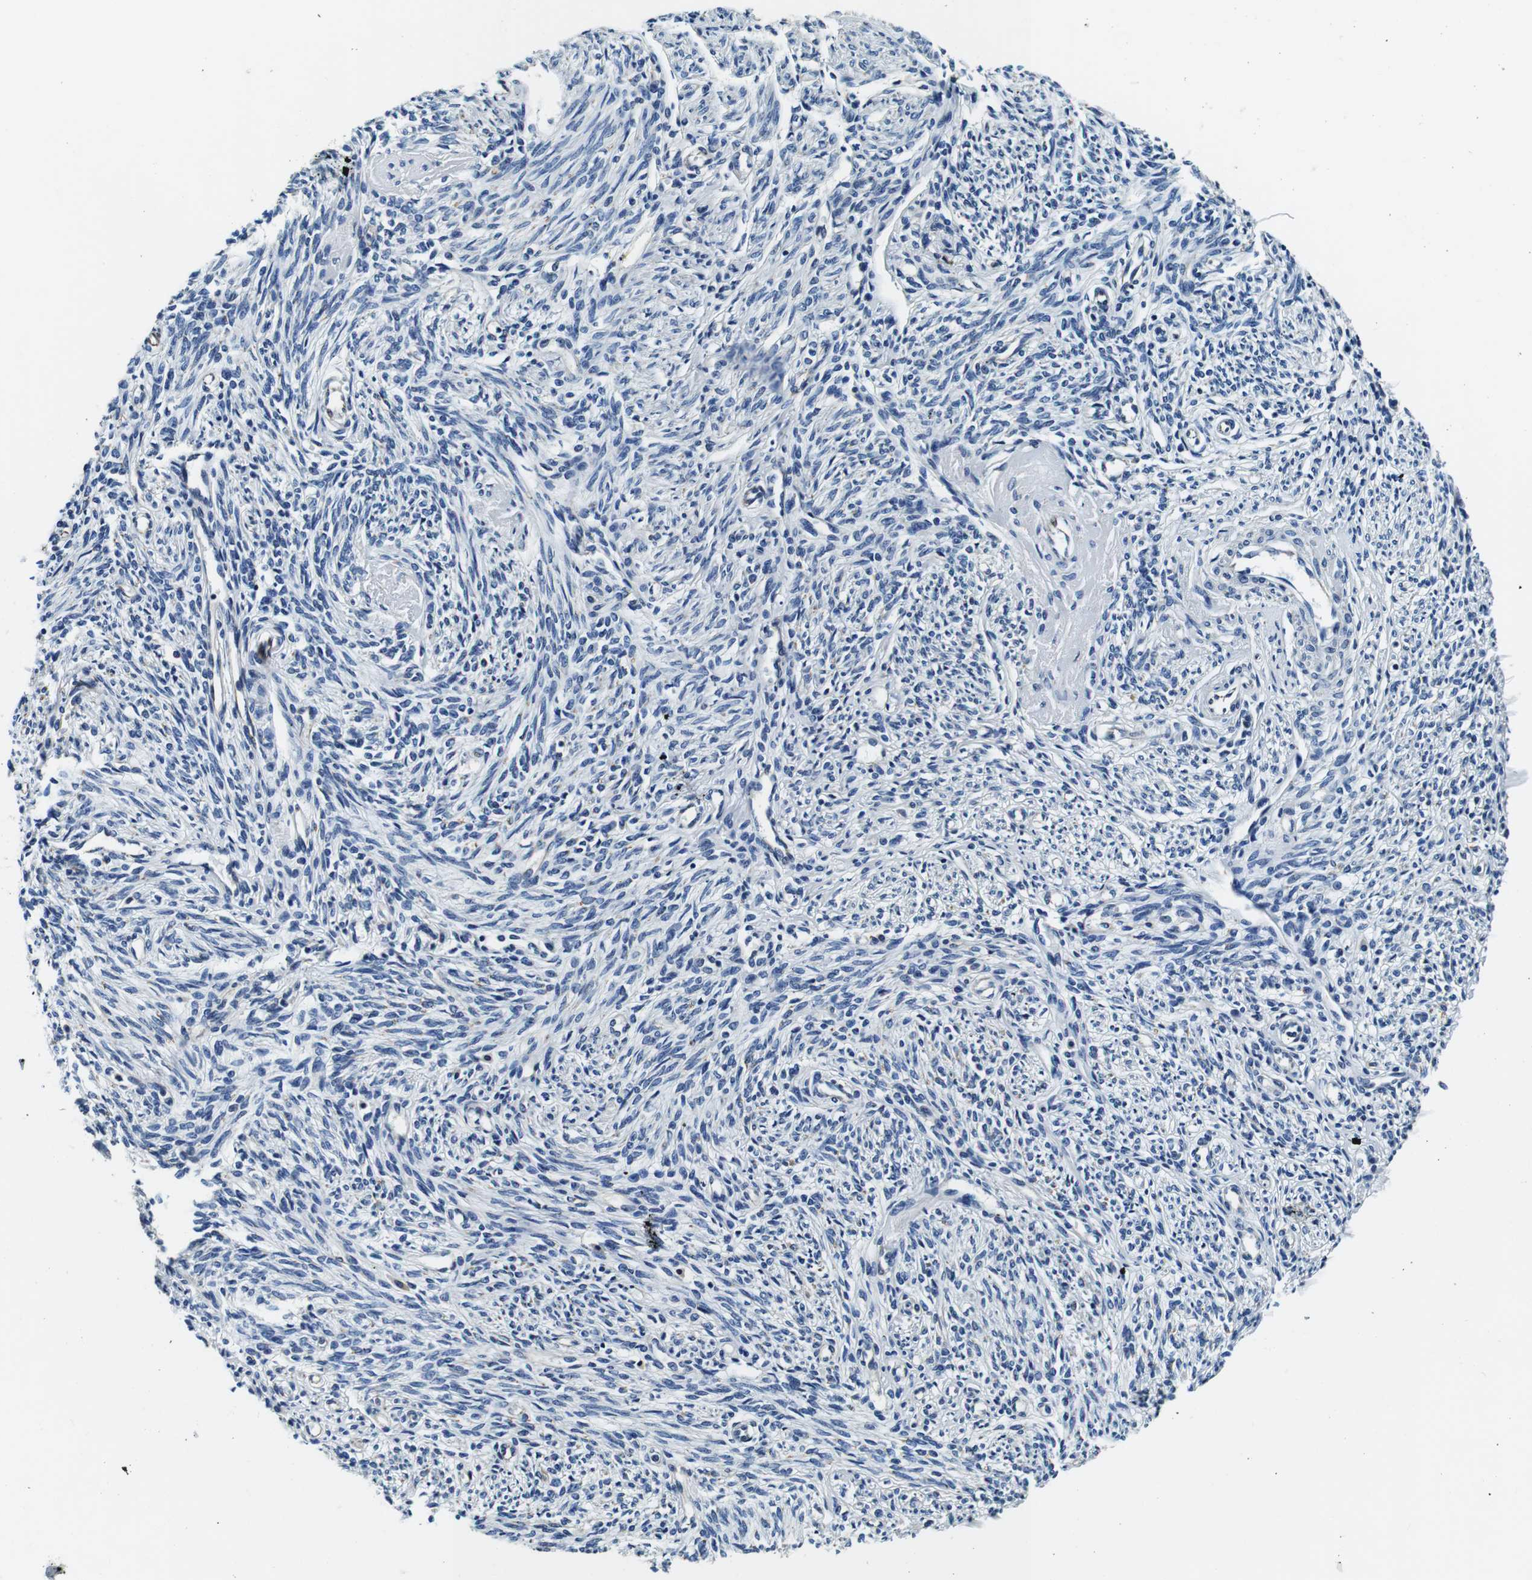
{"staining": {"intensity": "negative", "quantity": "none", "location": "none"}, "tissue": "endometrium", "cell_type": "Cells in endometrial stroma", "image_type": "normal", "snomed": [{"axis": "morphology", "description": "Normal tissue, NOS"}, {"axis": "topography", "description": "Endometrium"}], "caption": "IHC image of normal human endometrium stained for a protein (brown), which demonstrates no positivity in cells in endometrial stroma. (DAB (3,3'-diaminobenzidine) IHC visualized using brightfield microscopy, high magnification).", "gene": "GJE1", "patient": {"sex": "female", "age": 71}}